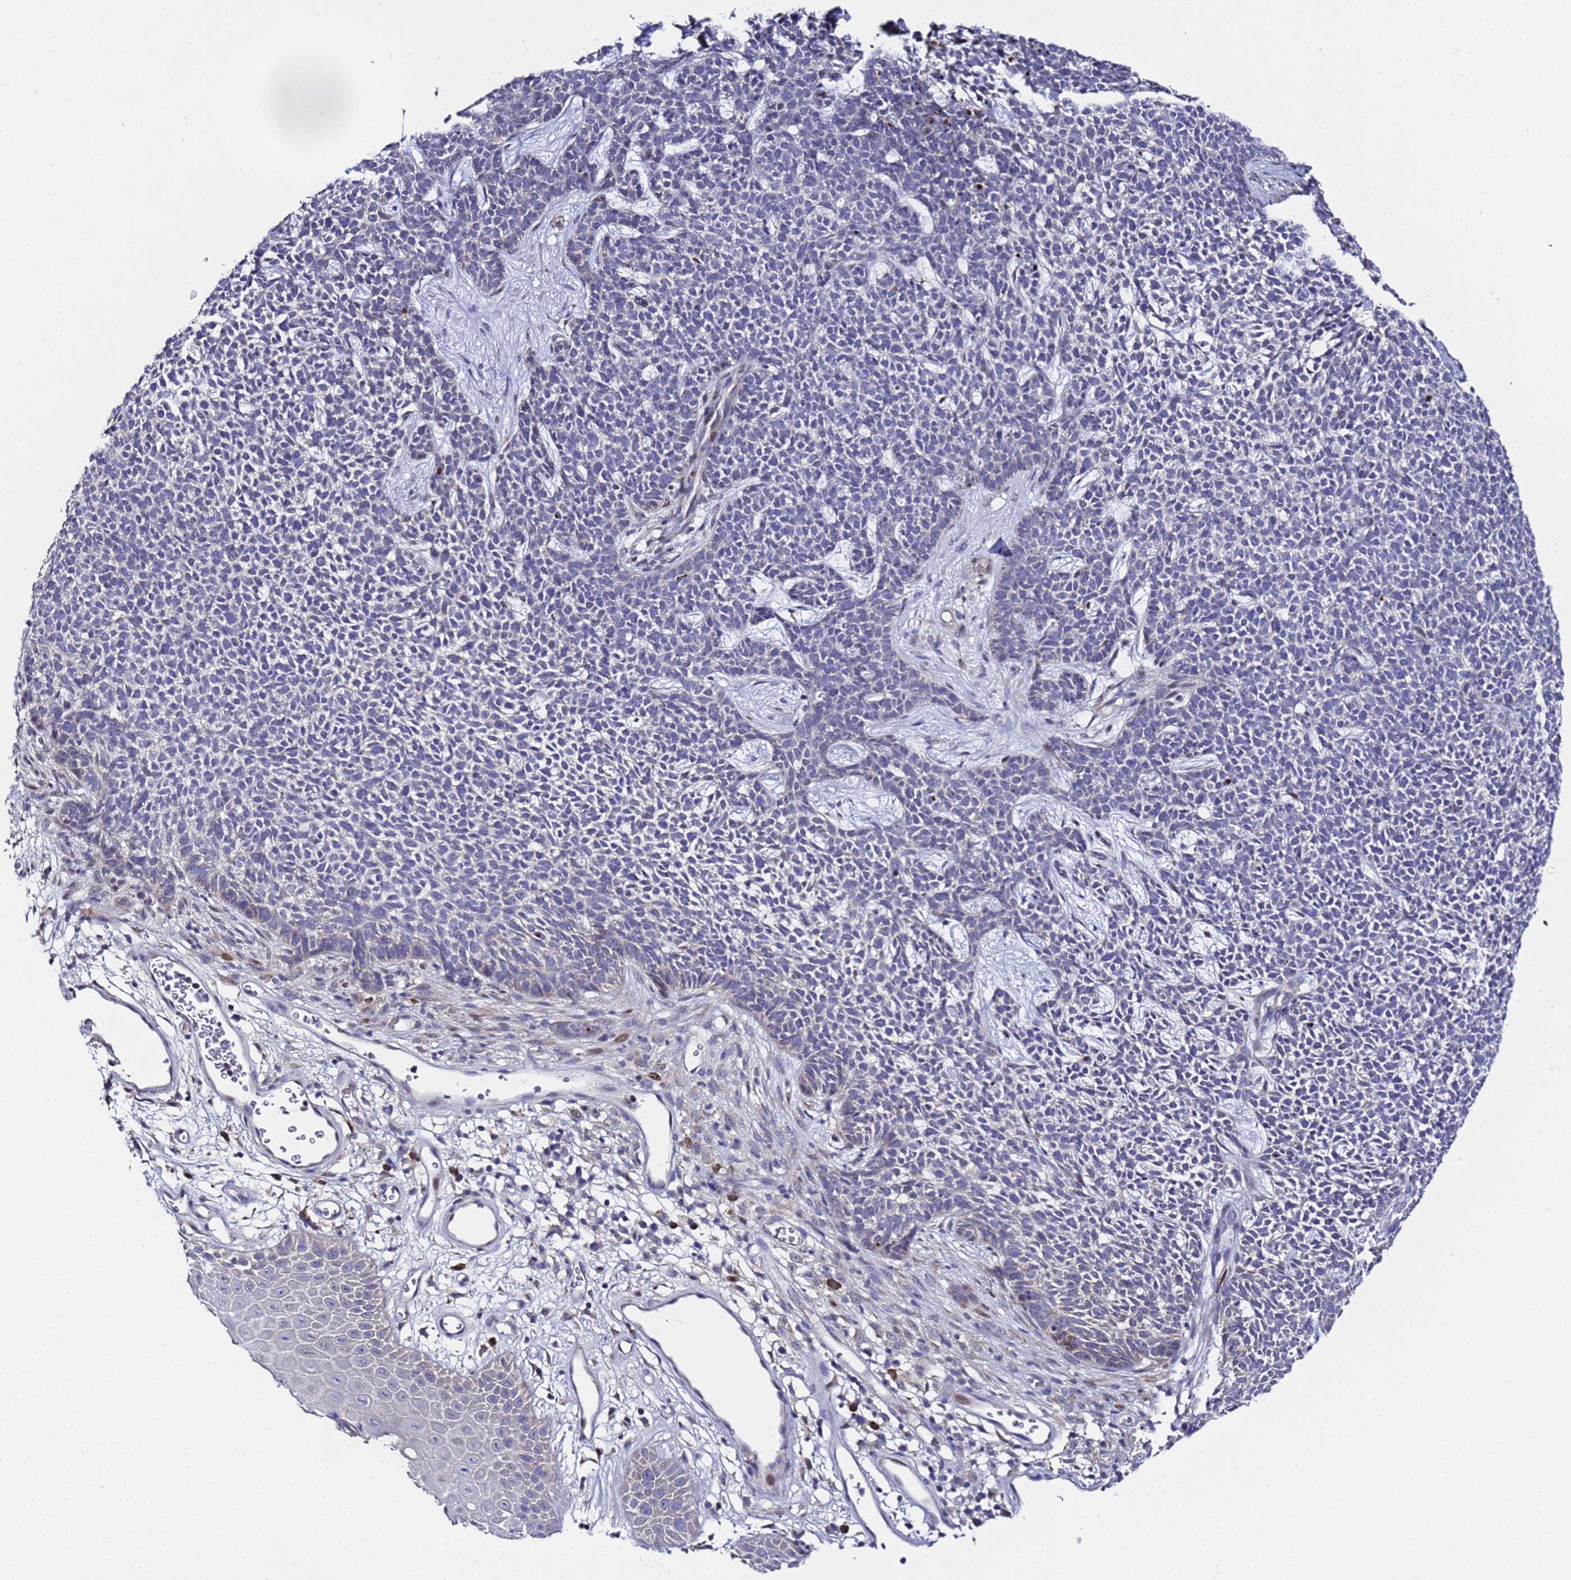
{"staining": {"intensity": "negative", "quantity": "none", "location": "none"}, "tissue": "skin cancer", "cell_type": "Tumor cells", "image_type": "cancer", "snomed": [{"axis": "morphology", "description": "Basal cell carcinoma"}, {"axis": "topography", "description": "Skin"}], "caption": "This is an immunohistochemistry image of skin cancer. There is no expression in tumor cells.", "gene": "ALG3", "patient": {"sex": "female", "age": 84}}